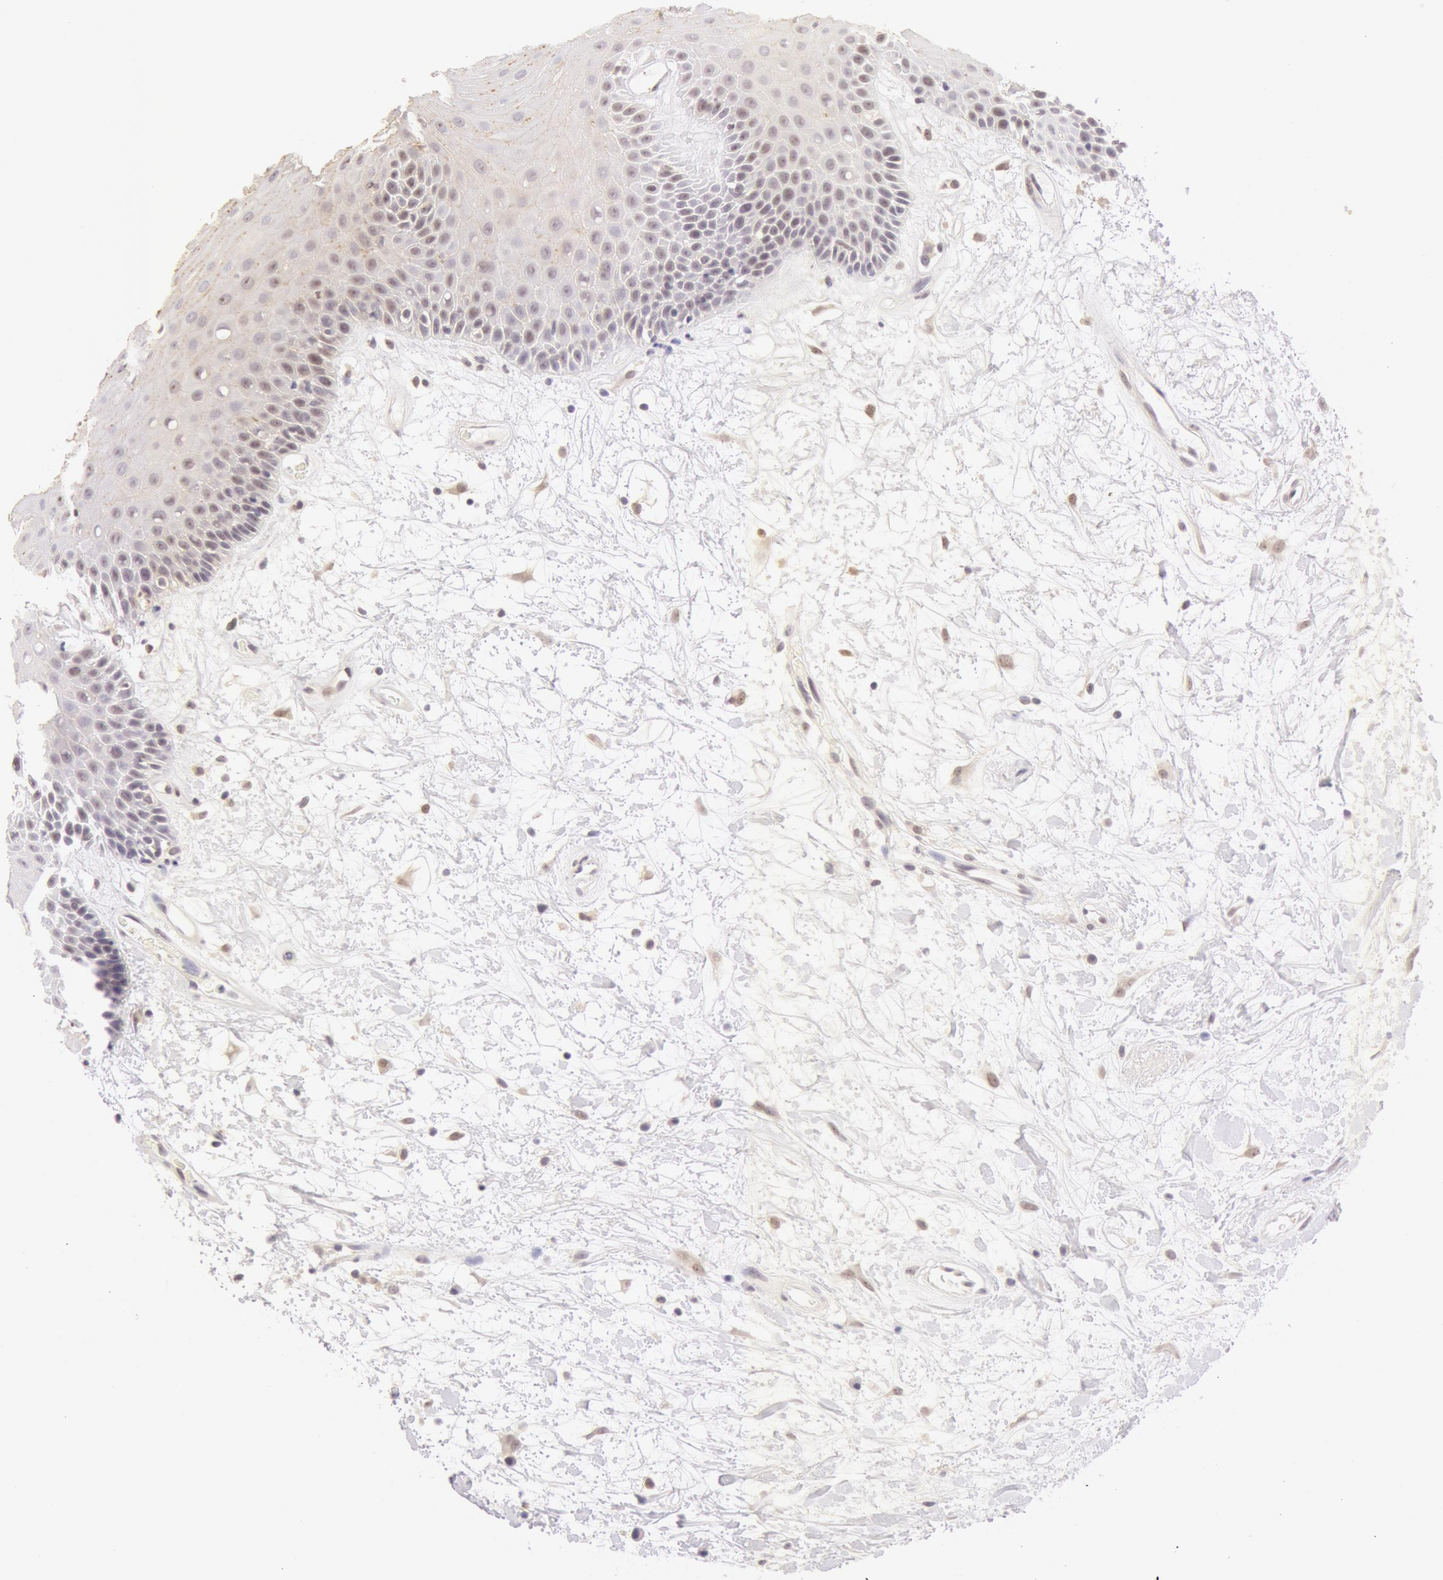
{"staining": {"intensity": "negative", "quantity": "none", "location": "none"}, "tissue": "oral mucosa", "cell_type": "Squamous epithelial cells", "image_type": "normal", "snomed": [{"axis": "morphology", "description": "Normal tissue, NOS"}, {"axis": "topography", "description": "Oral tissue"}], "caption": "The immunohistochemistry micrograph has no significant expression in squamous epithelial cells of oral mucosa. (DAB immunohistochemistry (IHC), high magnification).", "gene": "ZNF597", "patient": {"sex": "female", "age": 79}}